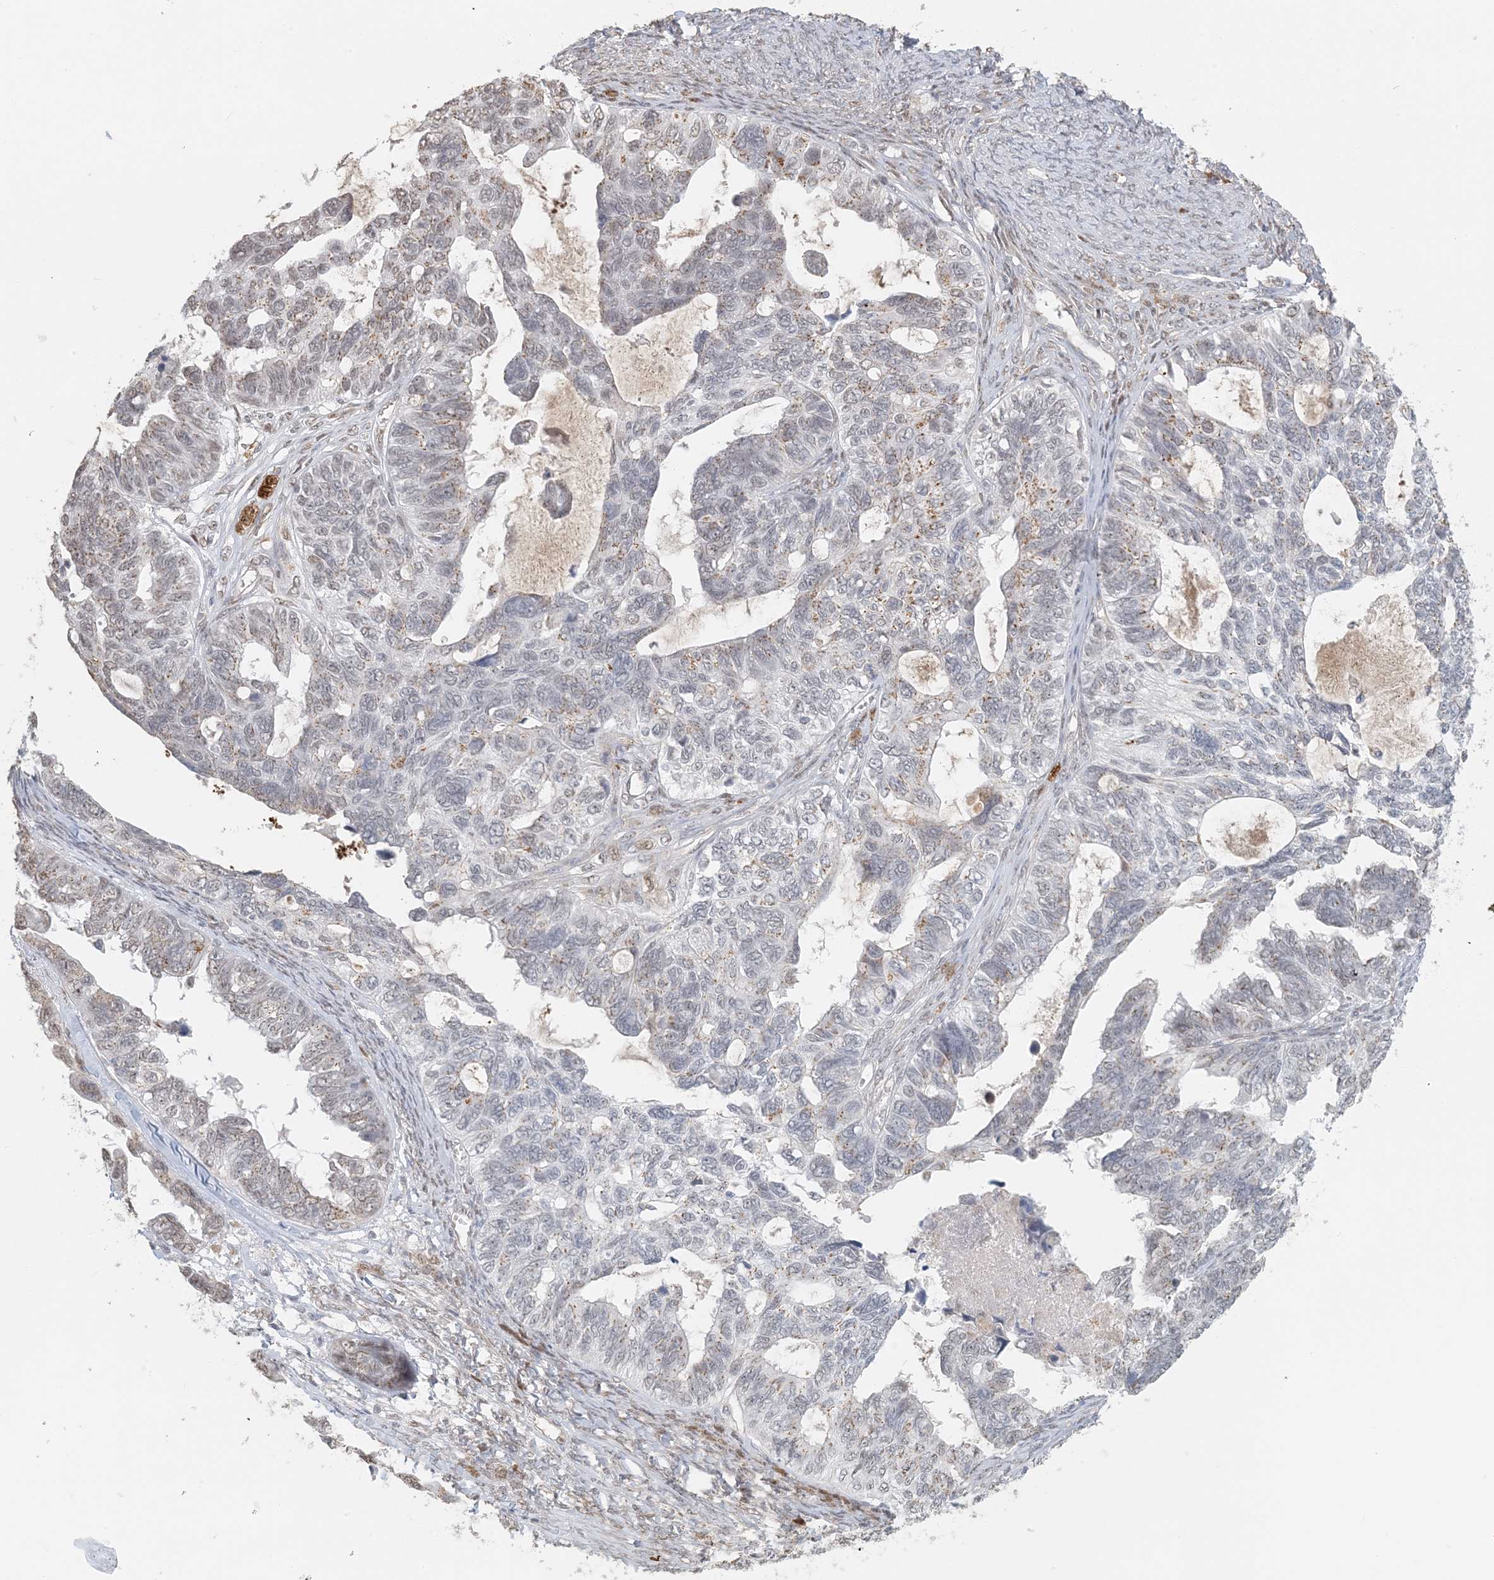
{"staining": {"intensity": "weak", "quantity": "<25%", "location": "cytoplasmic/membranous"}, "tissue": "ovarian cancer", "cell_type": "Tumor cells", "image_type": "cancer", "snomed": [{"axis": "morphology", "description": "Cystadenocarcinoma, serous, NOS"}, {"axis": "topography", "description": "Ovary"}], "caption": "This is an immunohistochemistry photomicrograph of ovarian cancer (serous cystadenocarcinoma). There is no positivity in tumor cells.", "gene": "ZCCHC4", "patient": {"sex": "female", "age": 79}}